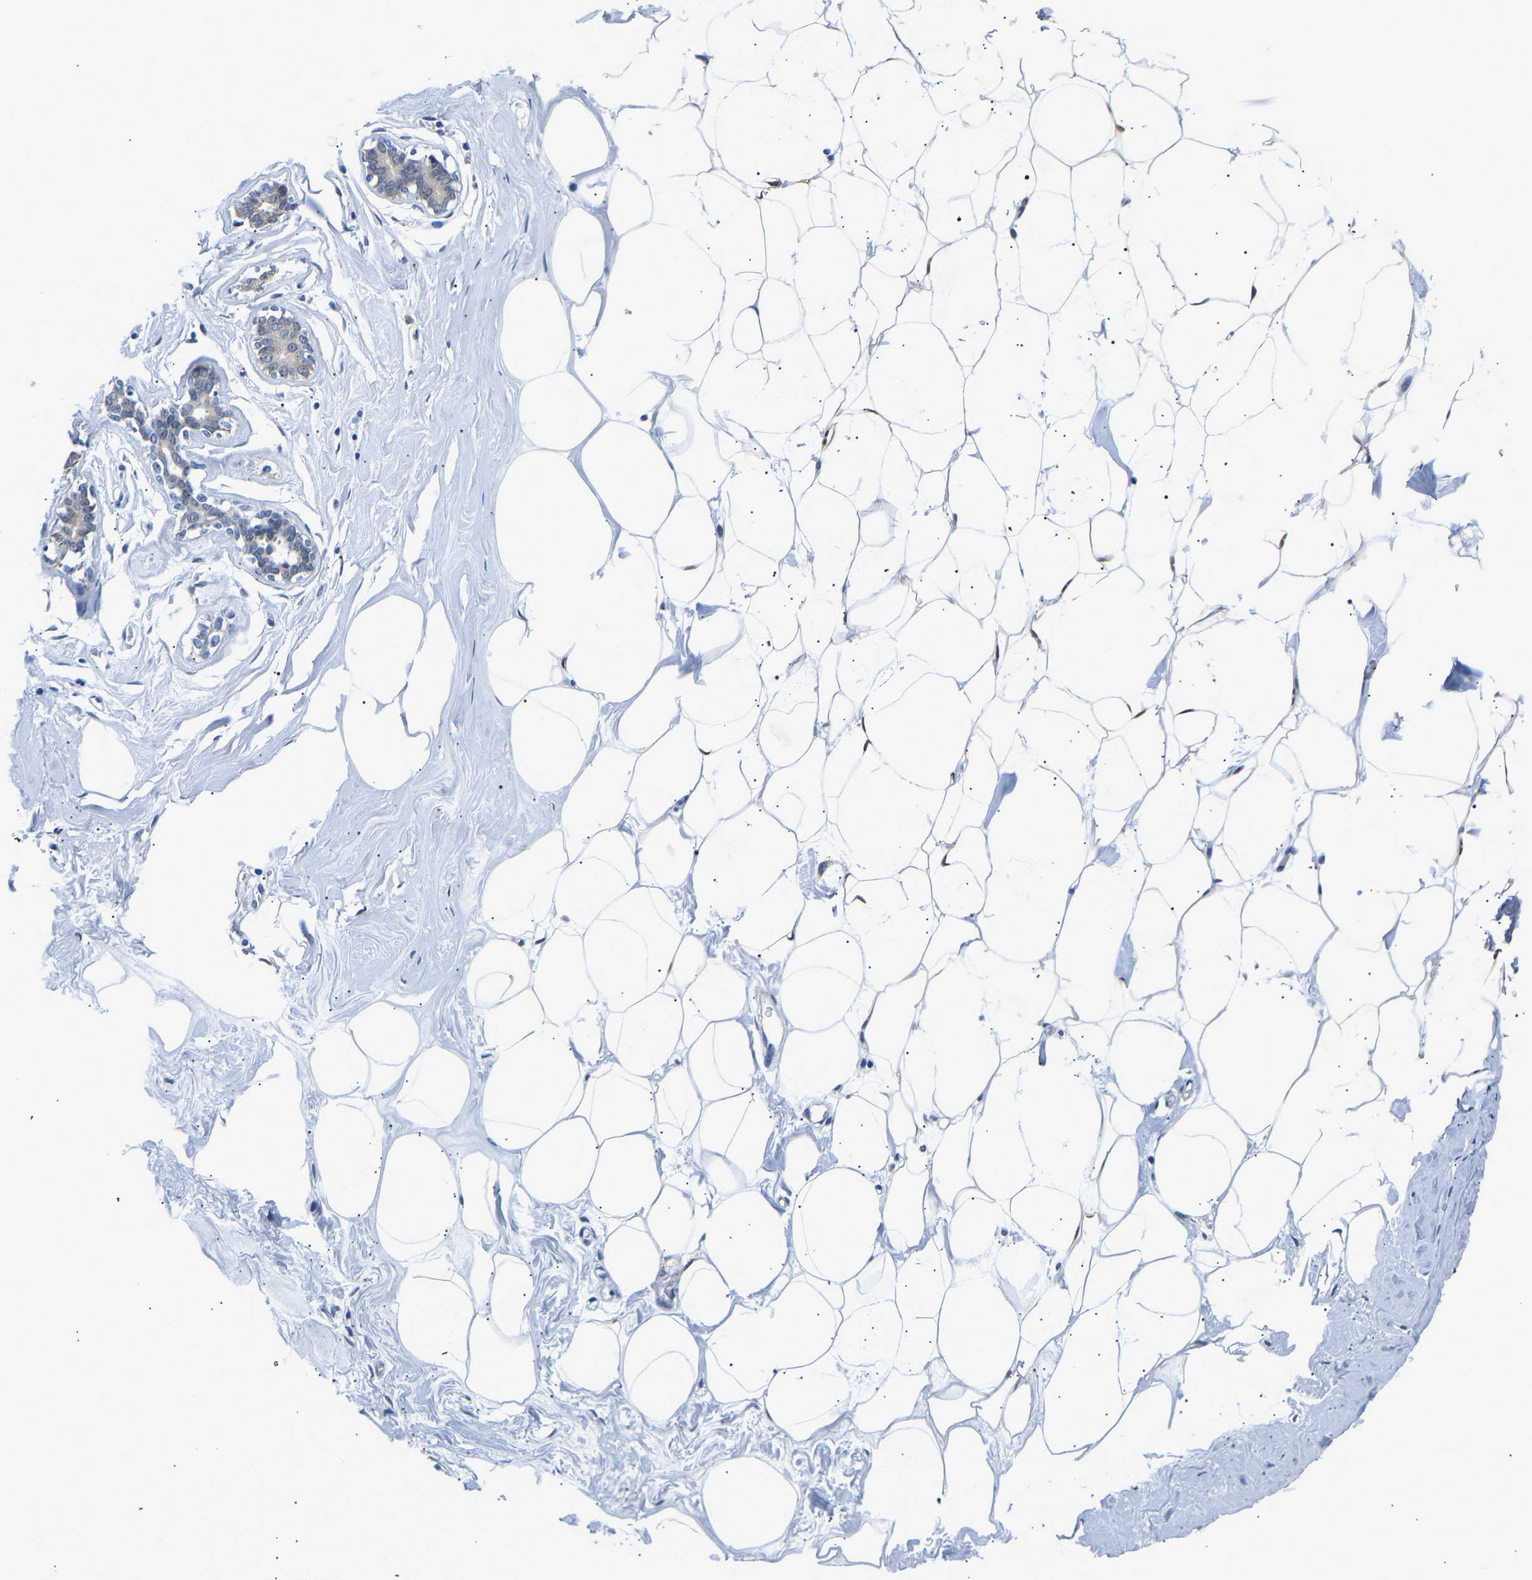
{"staining": {"intensity": "negative", "quantity": "none", "location": "none"}, "tissue": "adipose tissue", "cell_type": "Adipocytes", "image_type": "normal", "snomed": [{"axis": "morphology", "description": "Normal tissue, NOS"}, {"axis": "morphology", "description": "Fibrosis, NOS"}, {"axis": "topography", "description": "Breast"}, {"axis": "topography", "description": "Adipose tissue"}], "caption": "This photomicrograph is of unremarkable adipose tissue stained with immunohistochemistry to label a protein in brown with the nuclei are counter-stained blue. There is no expression in adipocytes.", "gene": "UCHL3", "patient": {"sex": "female", "age": 39}}